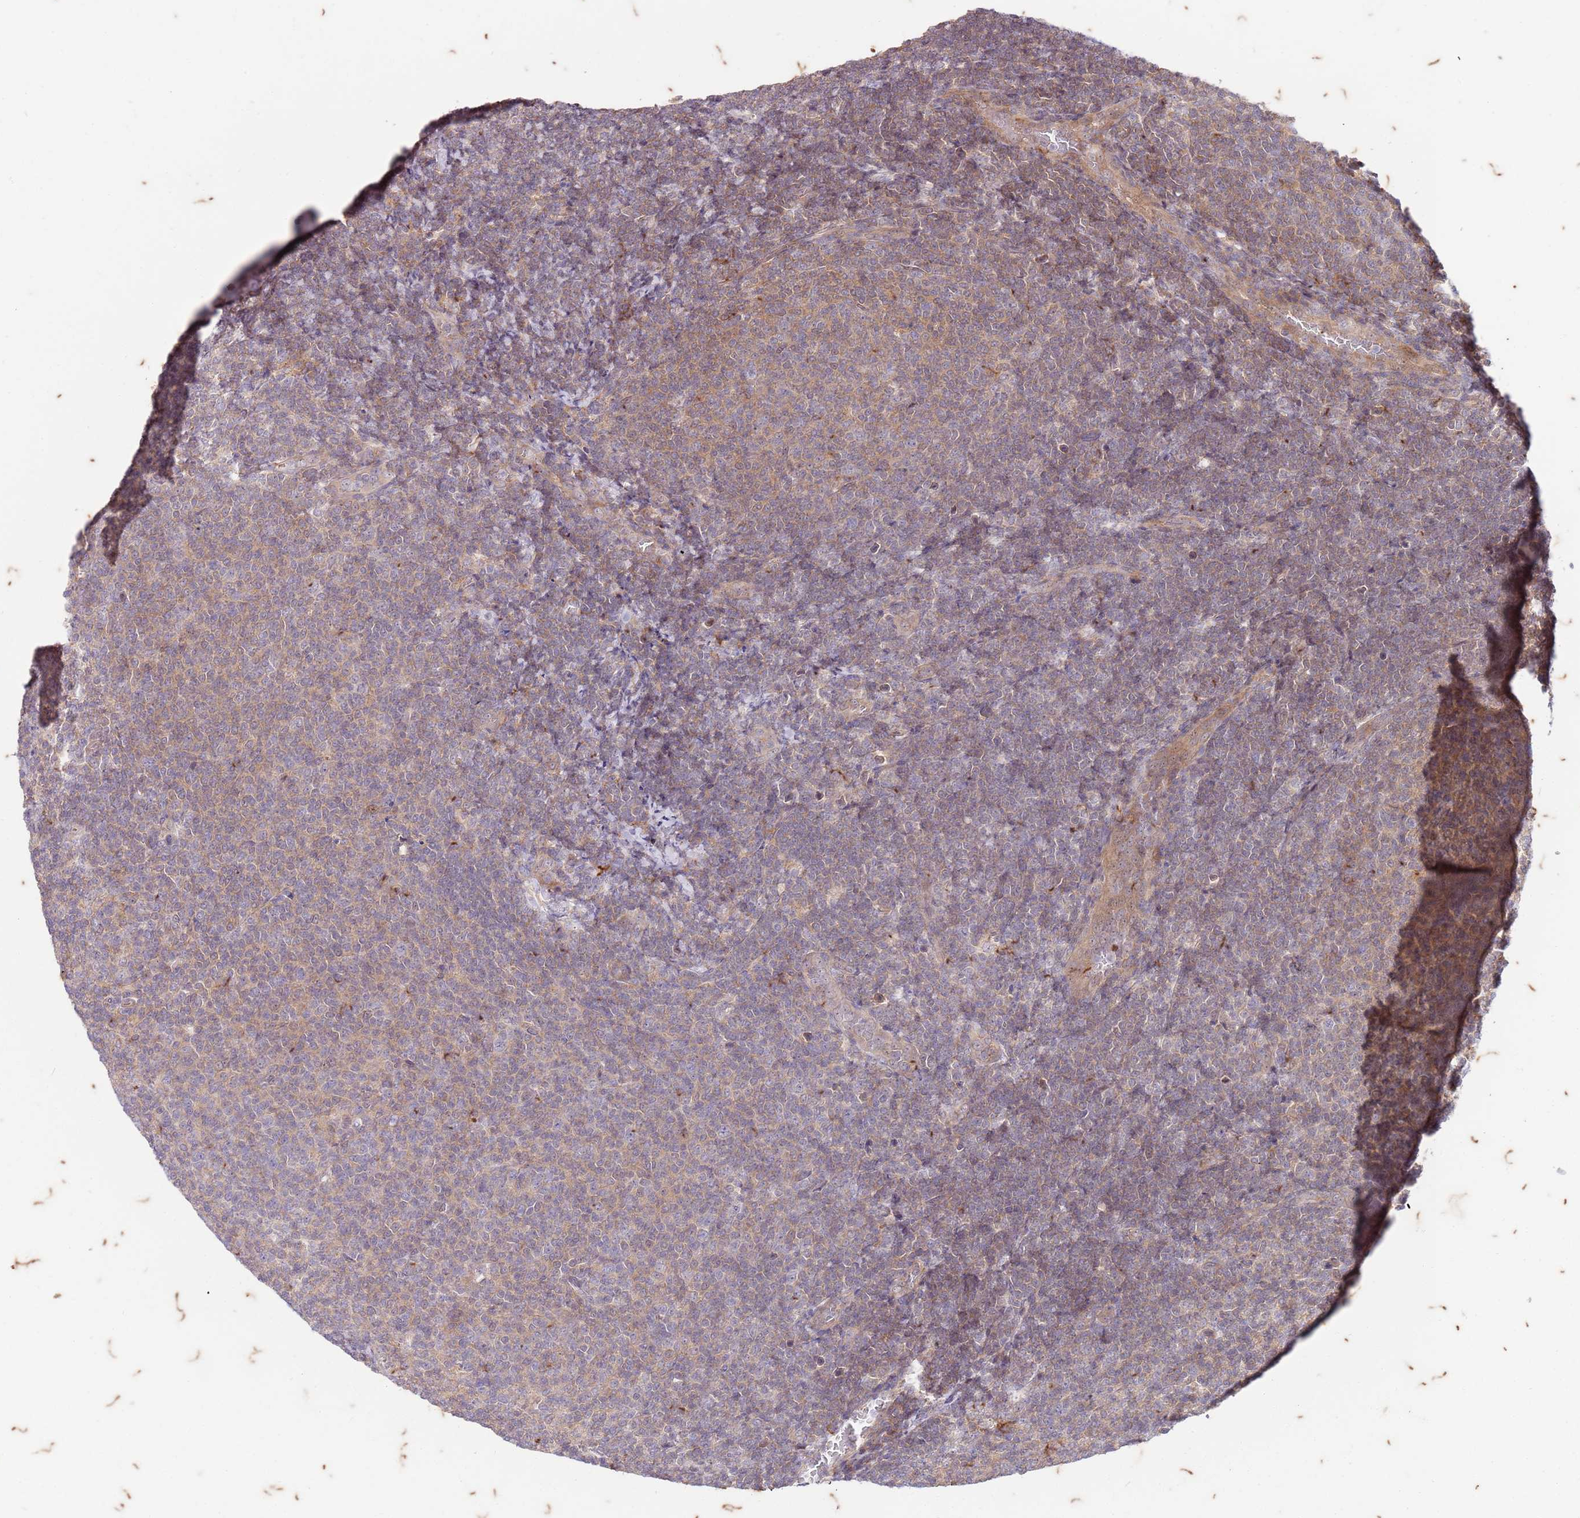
{"staining": {"intensity": "weak", "quantity": "25%-75%", "location": "cytoplasmic/membranous"}, "tissue": "lymphoma", "cell_type": "Tumor cells", "image_type": "cancer", "snomed": [{"axis": "morphology", "description": "Malignant lymphoma, non-Hodgkin's type, Low grade"}, {"axis": "topography", "description": "Lymph node"}], "caption": "IHC of lymphoma reveals low levels of weak cytoplasmic/membranous positivity in approximately 25%-75% of tumor cells.", "gene": "RAPGEF3", "patient": {"sex": "male", "age": 66}}